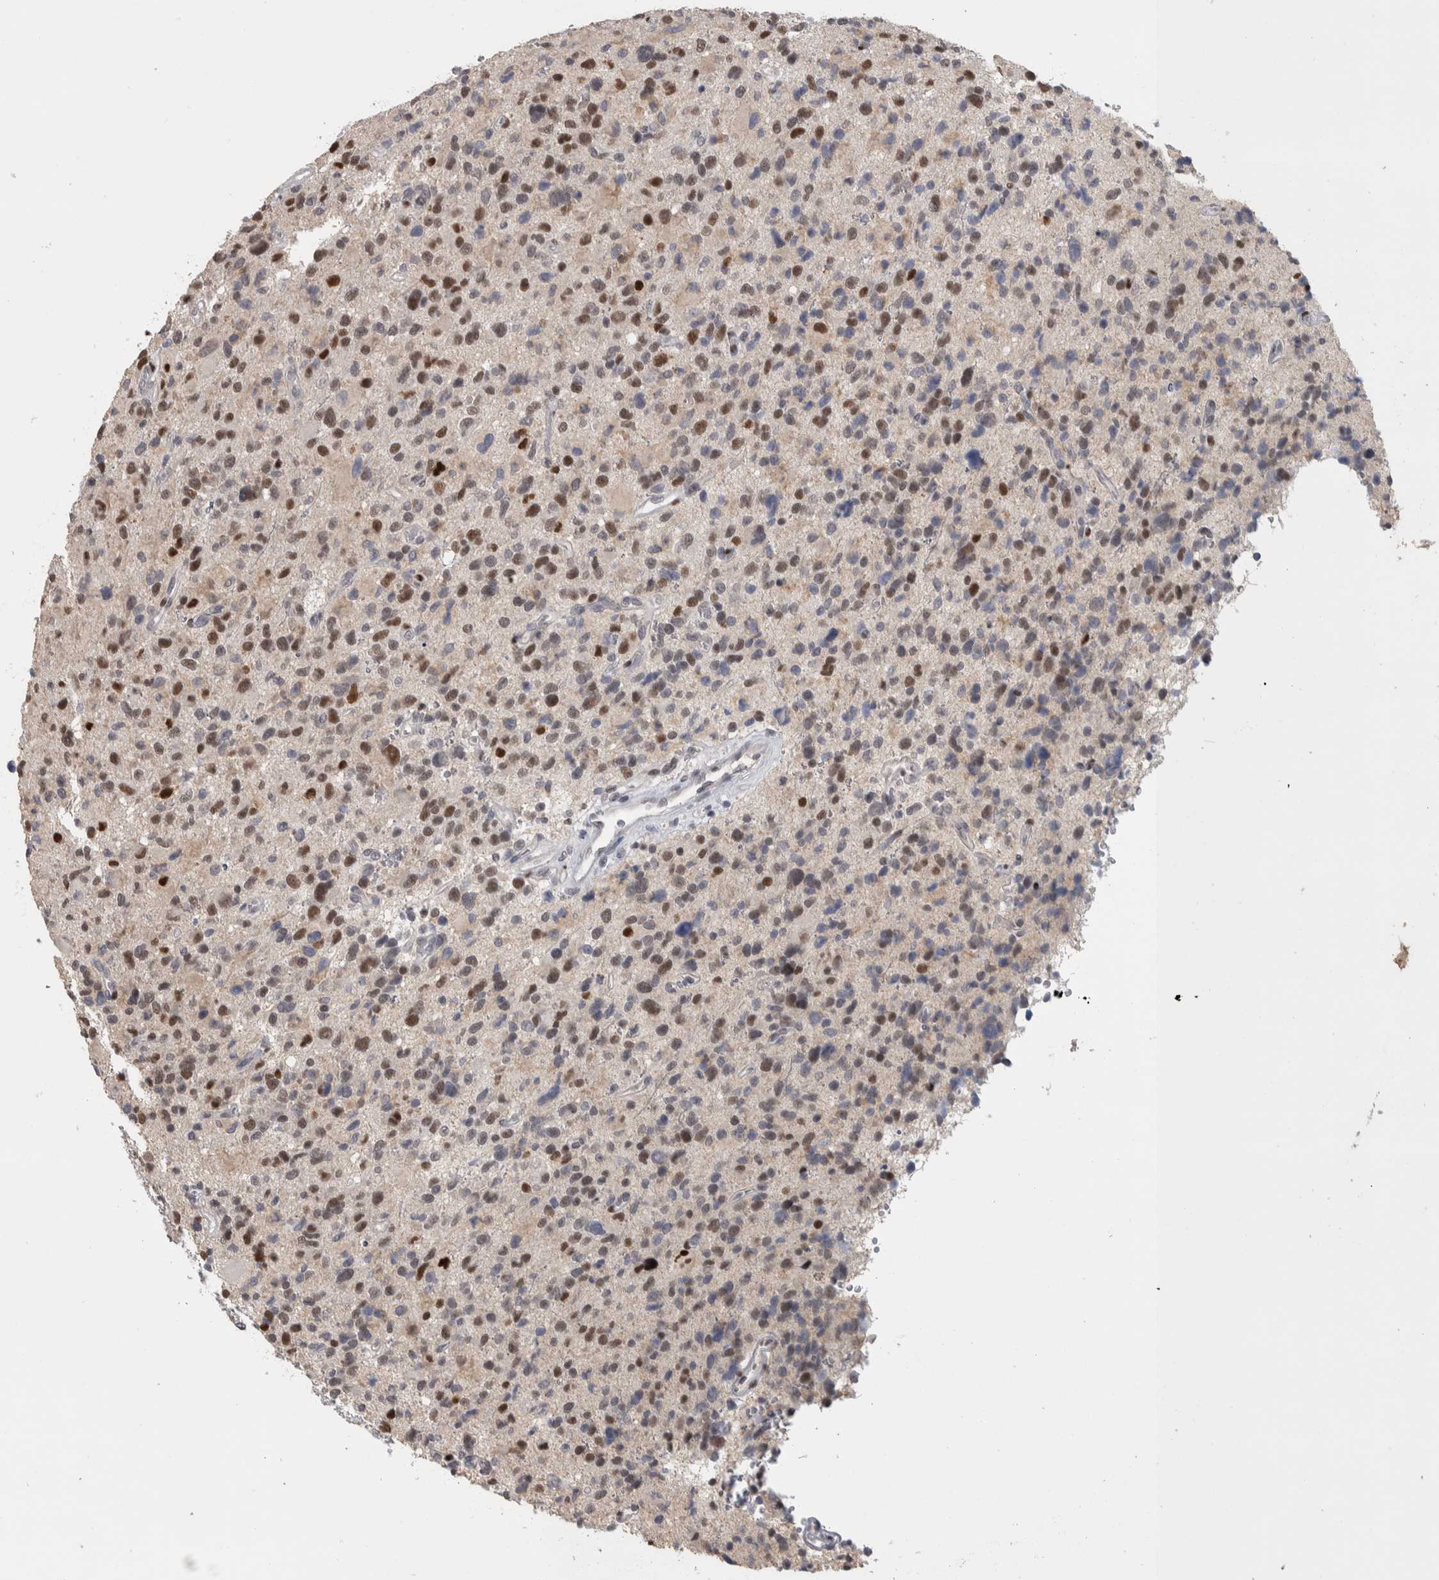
{"staining": {"intensity": "moderate", "quantity": "25%-75%", "location": "nuclear"}, "tissue": "glioma", "cell_type": "Tumor cells", "image_type": "cancer", "snomed": [{"axis": "morphology", "description": "Glioma, malignant, High grade"}, {"axis": "topography", "description": "Brain"}], "caption": "Glioma tissue reveals moderate nuclear staining in about 25%-75% of tumor cells, visualized by immunohistochemistry.", "gene": "HEXIM2", "patient": {"sex": "male", "age": 48}}